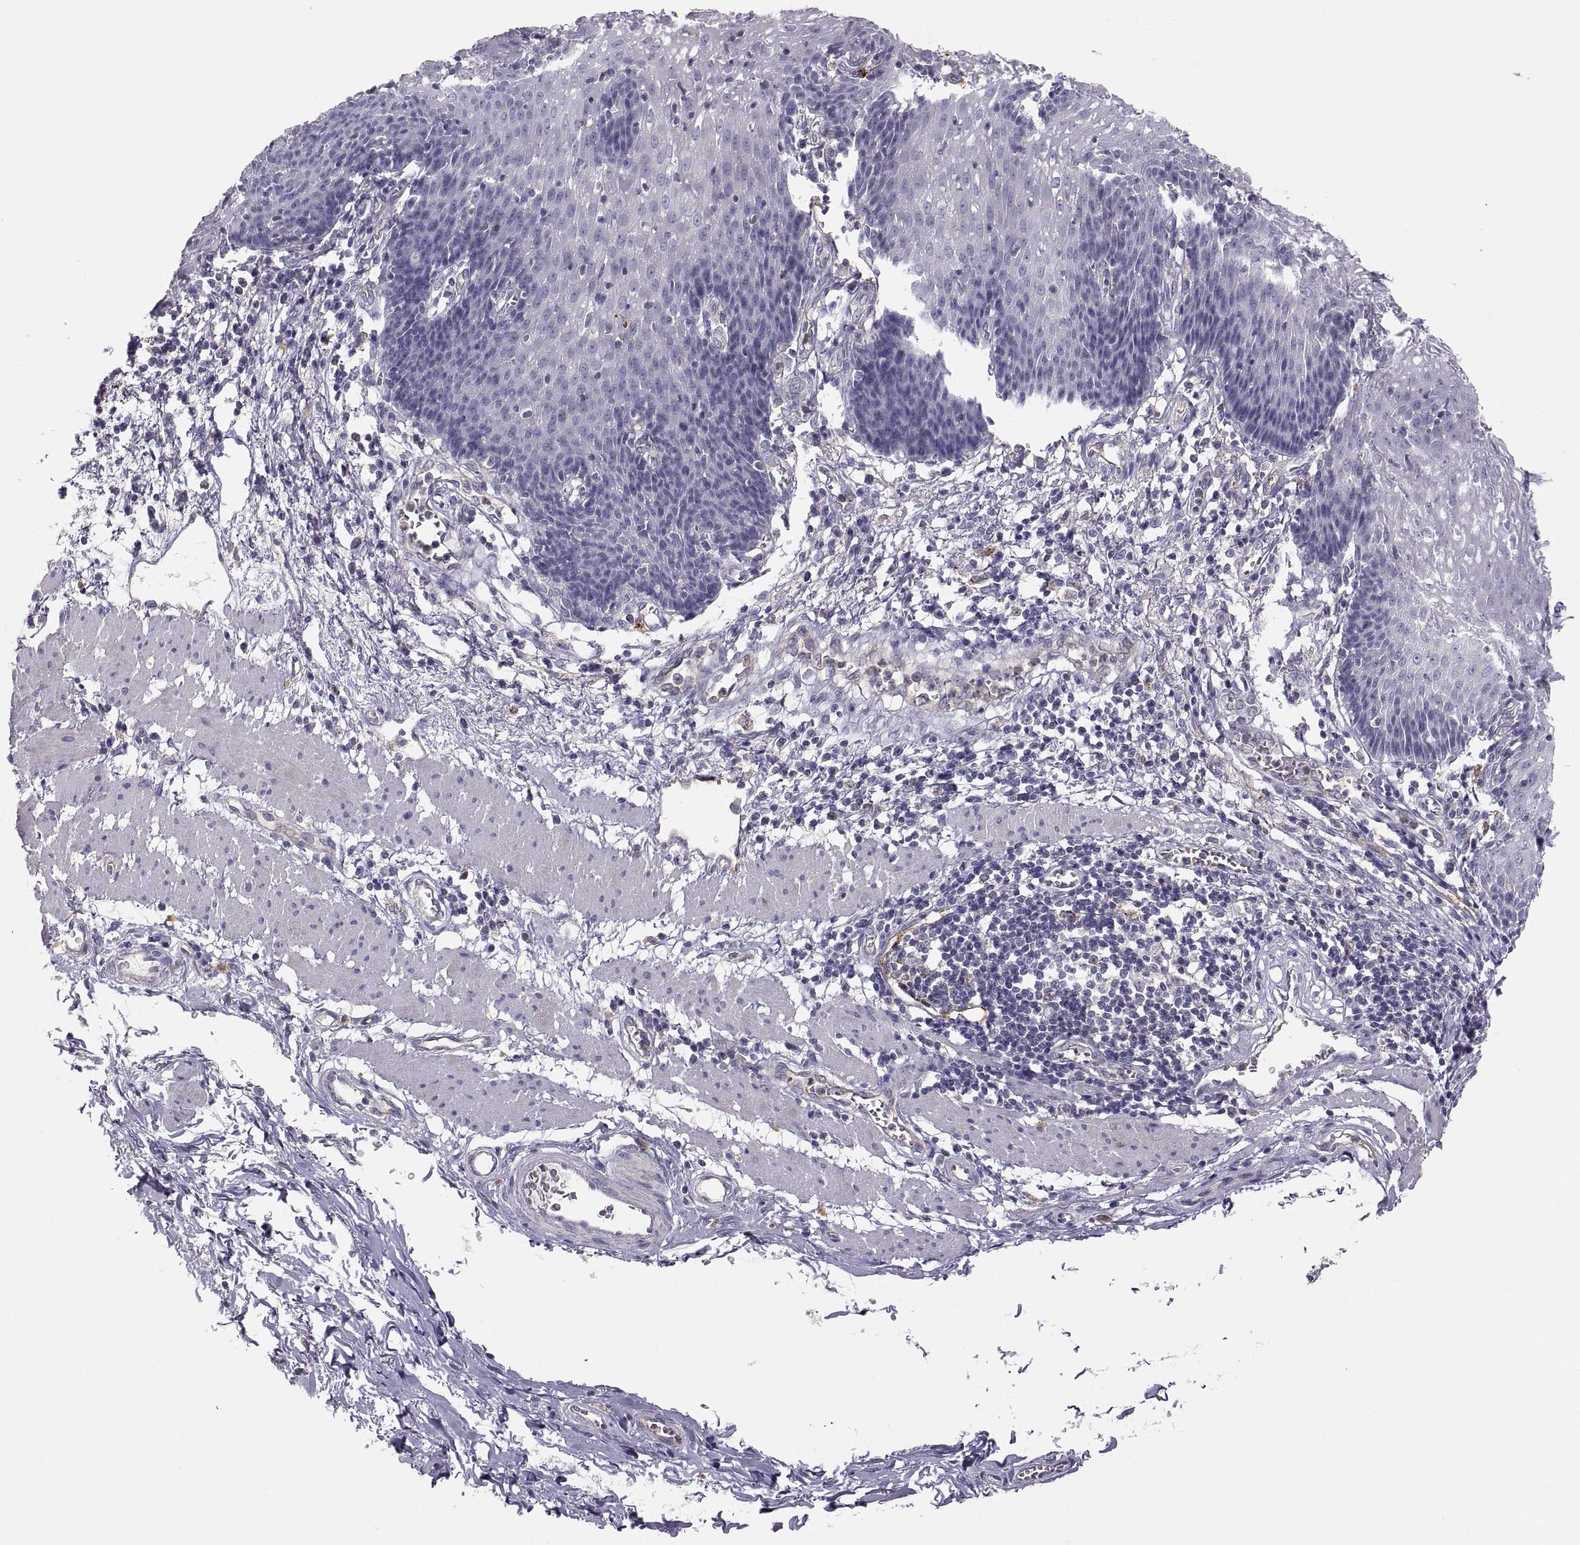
{"staining": {"intensity": "negative", "quantity": "none", "location": "none"}, "tissue": "esophagus", "cell_type": "Squamous epithelial cells", "image_type": "normal", "snomed": [{"axis": "morphology", "description": "Normal tissue, NOS"}, {"axis": "topography", "description": "Esophagus"}], "caption": "Squamous epithelial cells show no significant positivity in normal esophagus. (DAB (3,3'-diaminobenzidine) IHC, high magnification).", "gene": "RALB", "patient": {"sex": "male", "age": 57}}